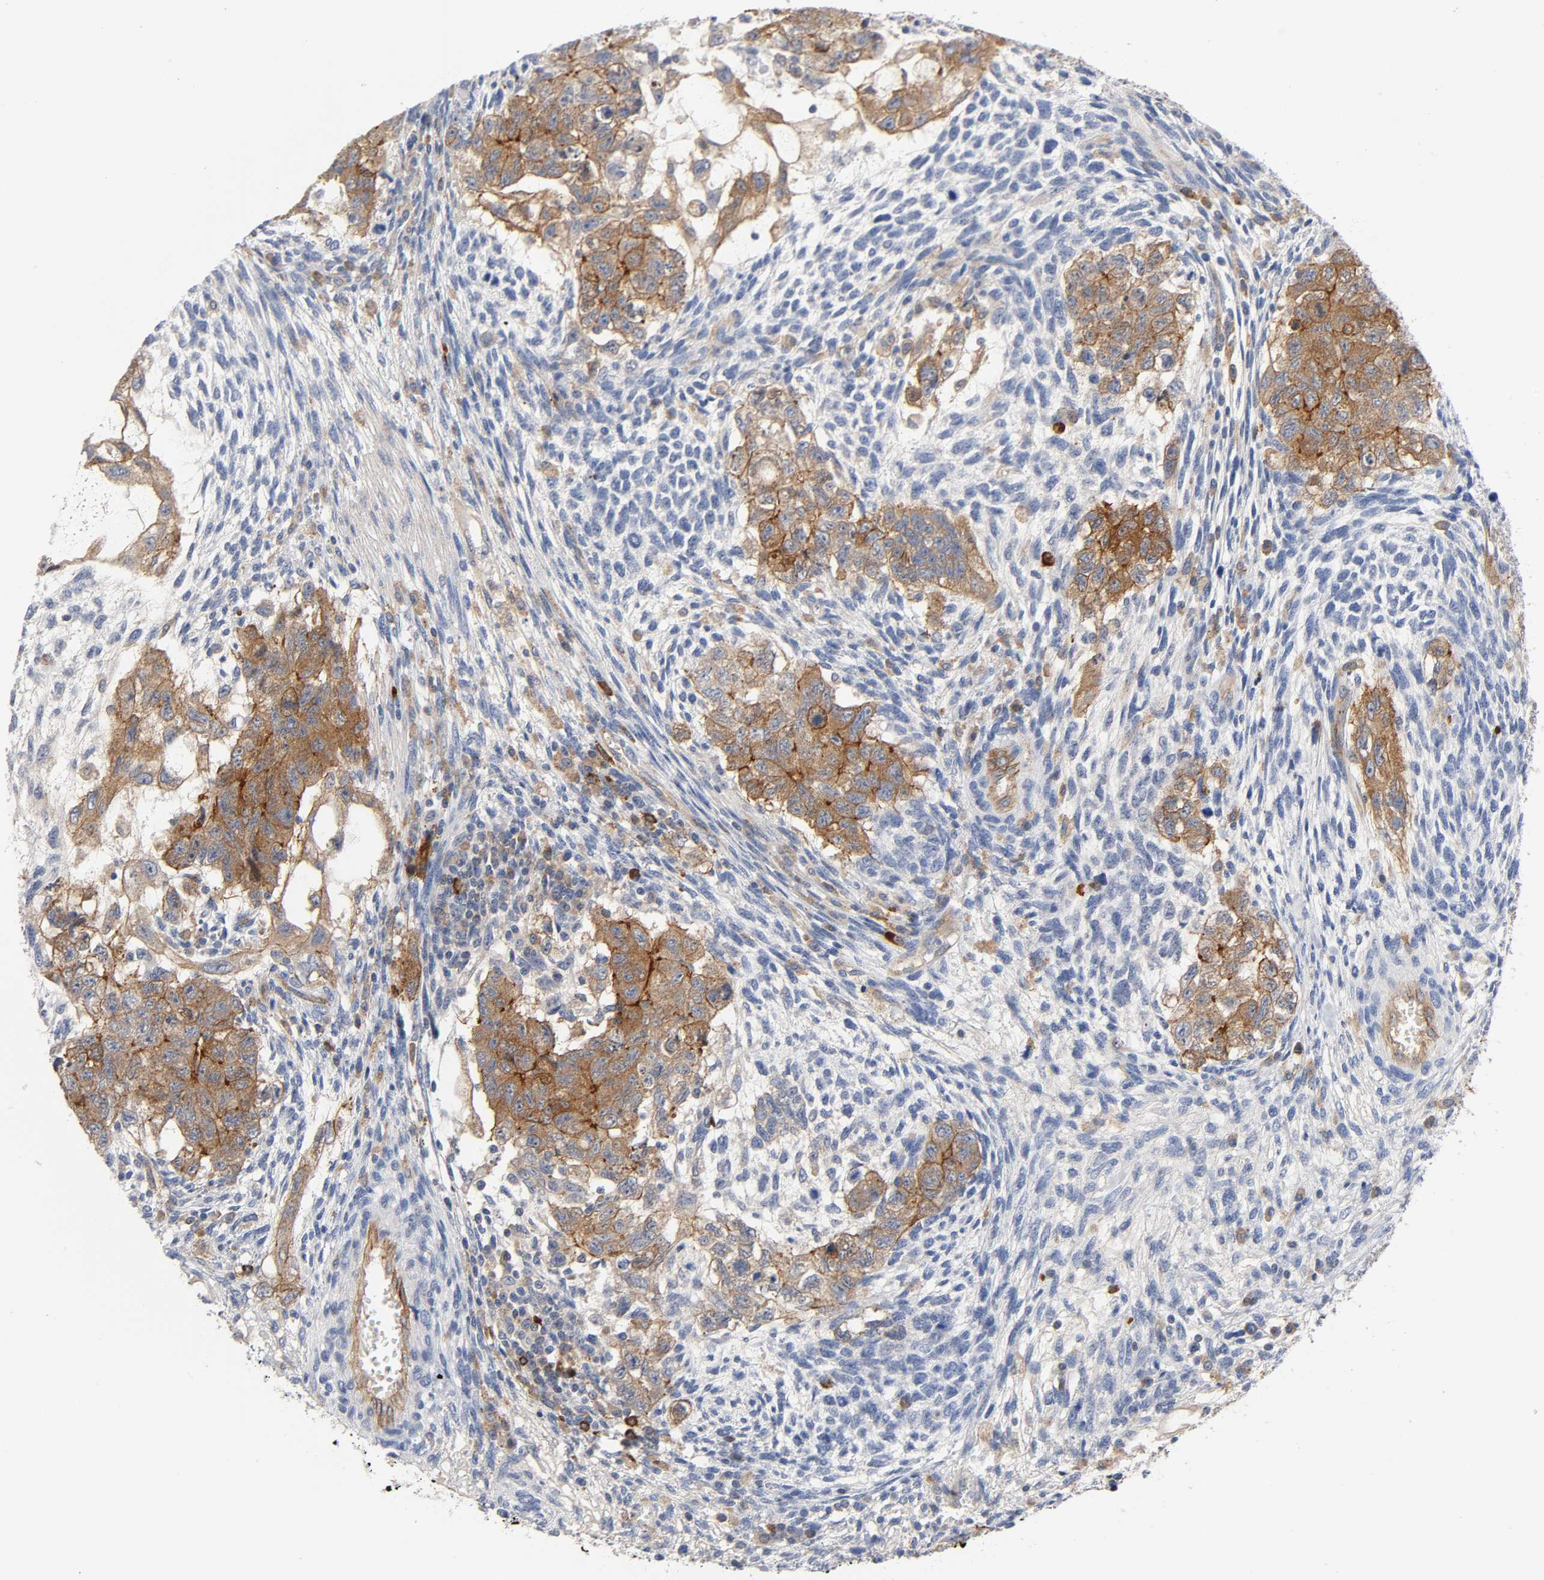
{"staining": {"intensity": "moderate", "quantity": ">75%", "location": "cytoplasmic/membranous"}, "tissue": "testis cancer", "cell_type": "Tumor cells", "image_type": "cancer", "snomed": [{"axis": "morphology", "description": "Normal tissue, NOS"}, {"axis": "morphology", "description": "Carcinoma, Embryonal, NOS"}, {"axis": "topography", "description": "Testis"}], "caption": "About >75% of tumor cells in embryonal carcinoma (testis) show moderate cytoplasmic/membranous protein expression as visualized by brown immunohistochemical staining.", "gene": "CD2AP", "patient": {"sex": "male", "age": 36}}